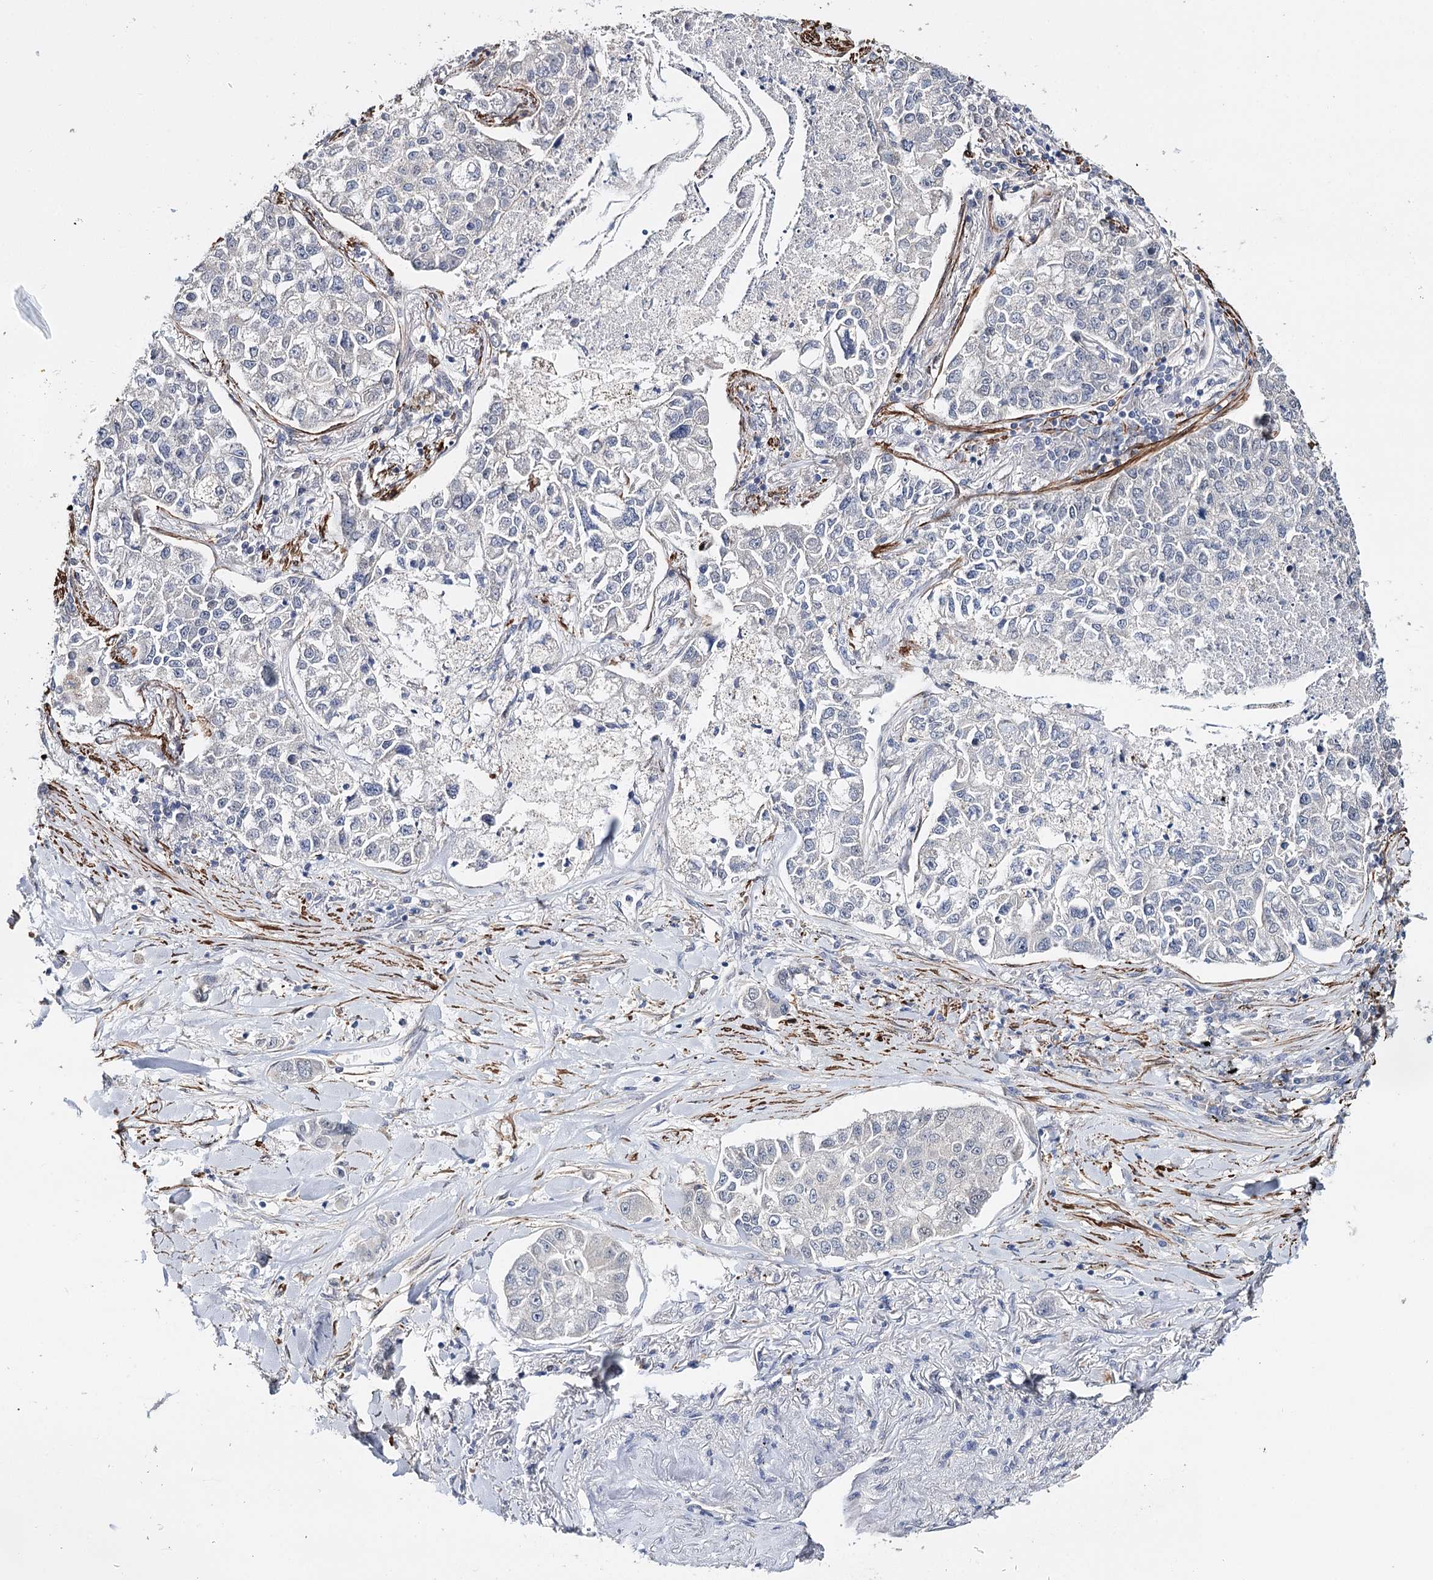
{"staining": {"intensity": "negative", "quantity": "none", "location": "none"}, "tissue": "lung cancer", "cell_type": "Tumor cells", "image_type": "cancer", "snomed": [{"axis": "morphology", "description": "Adenocarcinoma, NOS"}, {"axis": "topography", "description": "Lung"}], "caption": "The IHC micrograph has no significant positivity in tumor cells of lung adenocarcinoma tissue.", "gene": "CFAP46", "patient": {"sex": "male", "age": 49}}